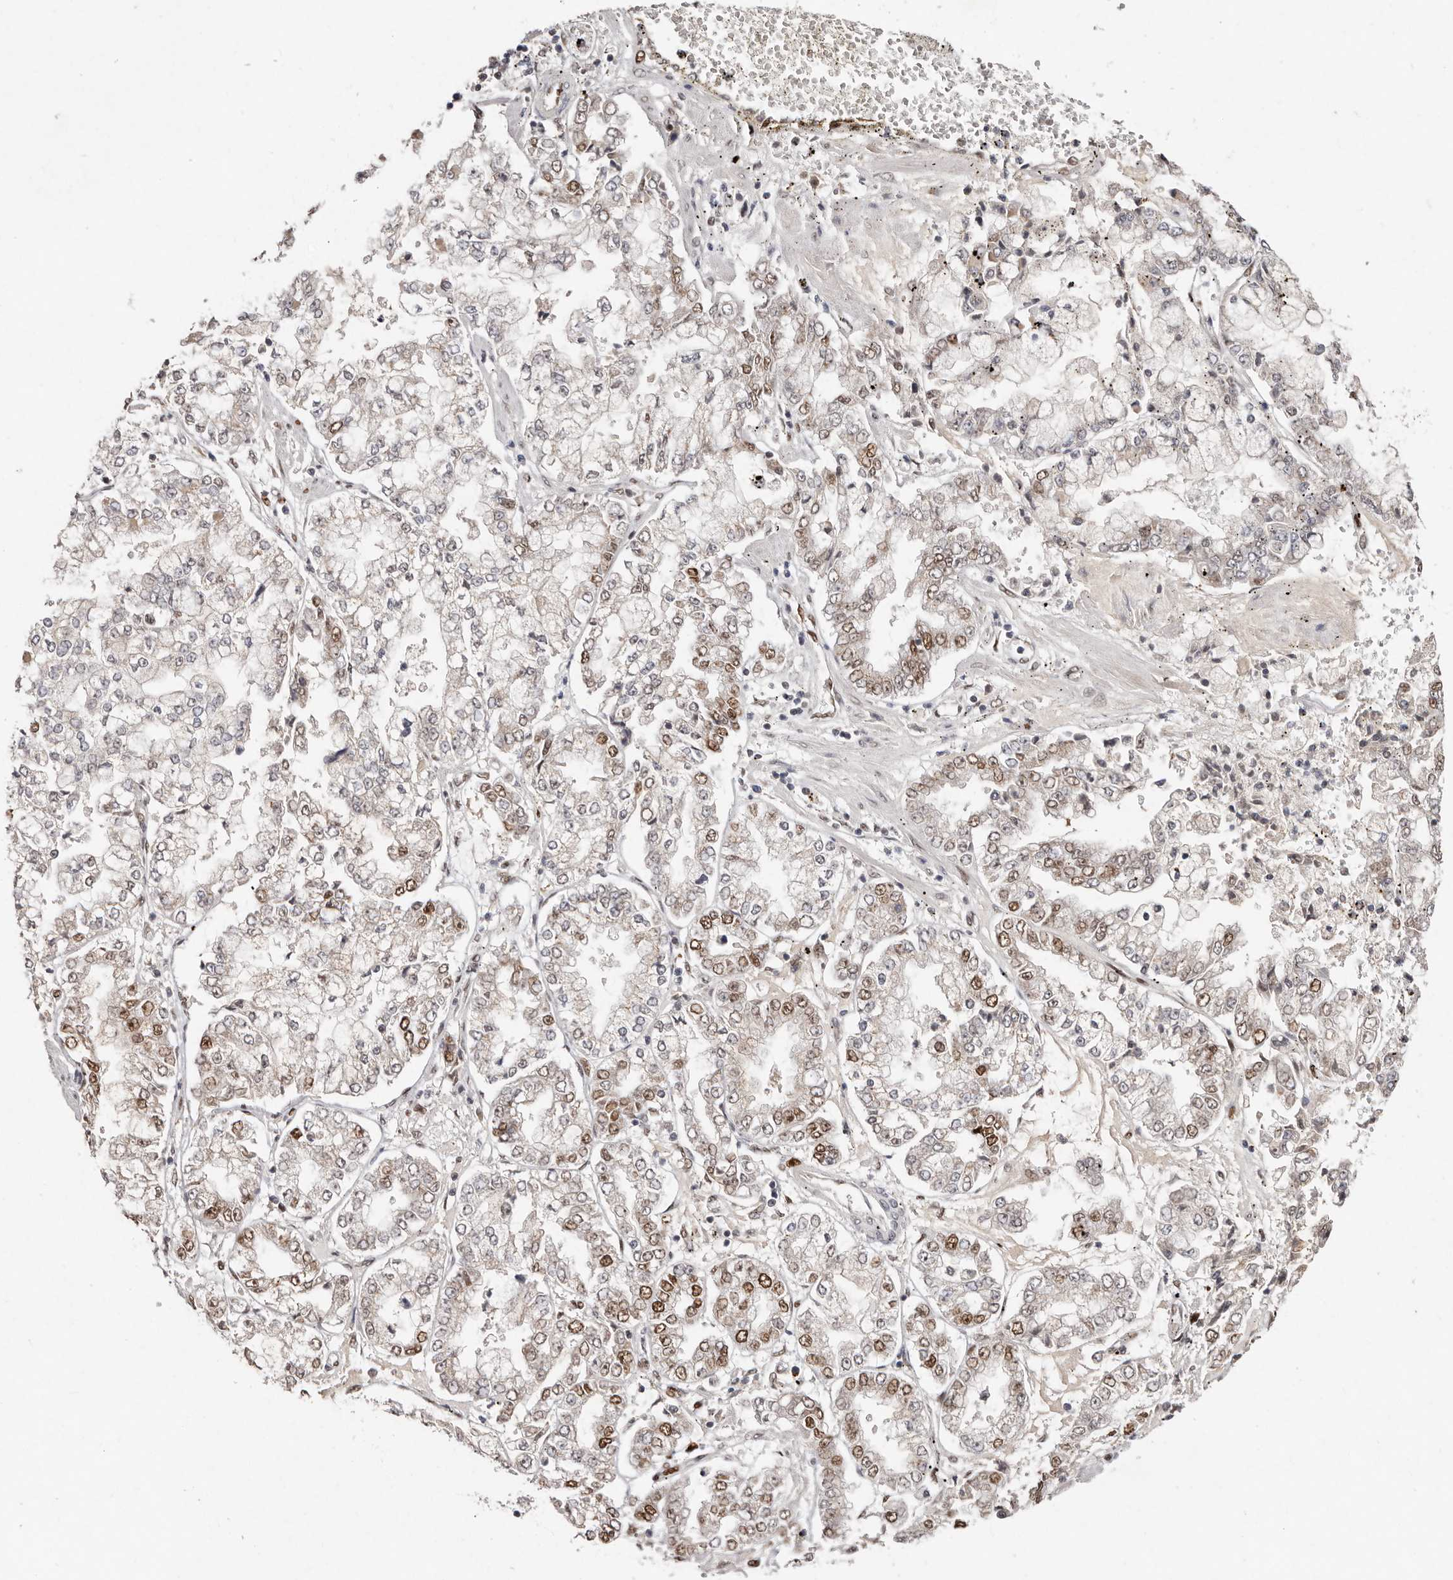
{"staining": {"intensity": "moderate", "quantity": "25%-75%", "location": "nuclear"}, "tissue": "stomach cancer", "cell_type": "Tumor cells", "image_type": "cancer", "snomed": [{"axis": "morphology", "description": "Adenocarcinoma, NOS"}, {"axis": "topography", "description": "Stomach"}], "caption": "A medium amount of moderate nuclear expression is identified in about 25%-75% of tumor cells in adenocarcinoma (stomach) tissue. (DAB (3,3'-diaminobenzidine) = brown stain, brightfield microscopy at high magnification).", "gene": "KLF7", "patient": {"sex": "male", "age": 76}}